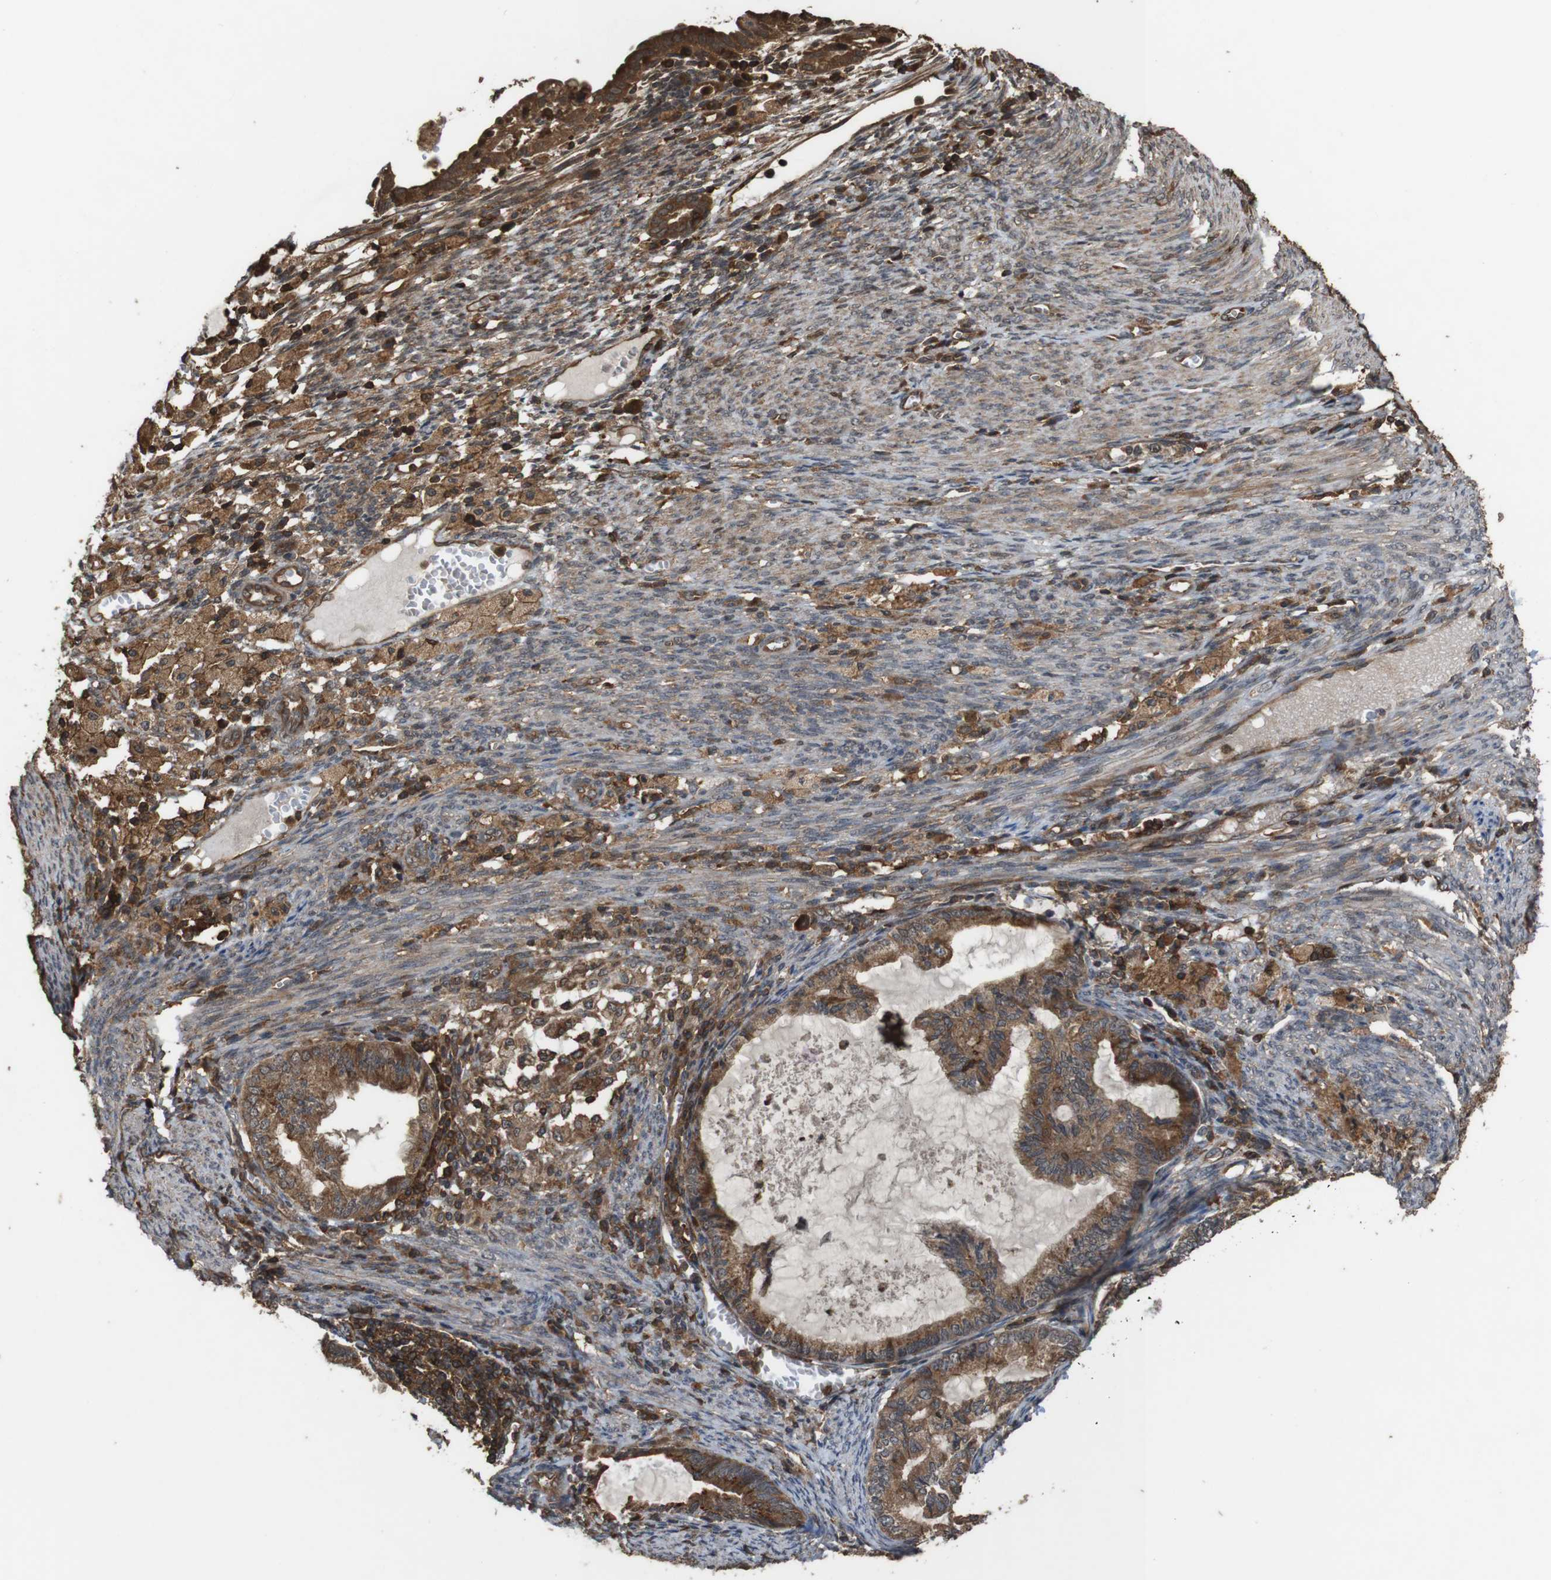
{"staining": {"intensity": "strong", "quantity": ">75%", "location": "cytoplasmic/membranous"}, "tissue": "cervical cancer", "cell_type": "Tumor cells", "image_type": "cancer", "snomed": [{"axis": "morphology", "description": "Normal tissue, NOS"}, {"axis": "morphology", "description": "Adenocarcinoma, NOS"}, {"axis": "topography", "description": "Cervix"}, {"axis": "topography", "description": "Endometrium"}], "caption": "Tumor cells demonstrate high levels of strong cytoplasmic/membranous staining in about >75% of cells in cervical adenocarcinoma. The staining is performed using DAB (3,3'-diaminobenzidine) brown chromogen to label protein expression. The nuclei are counter-stained blue using hematoxylin.", "gene": "BAG4", "patient": {"sex": "female", "age": 86}}